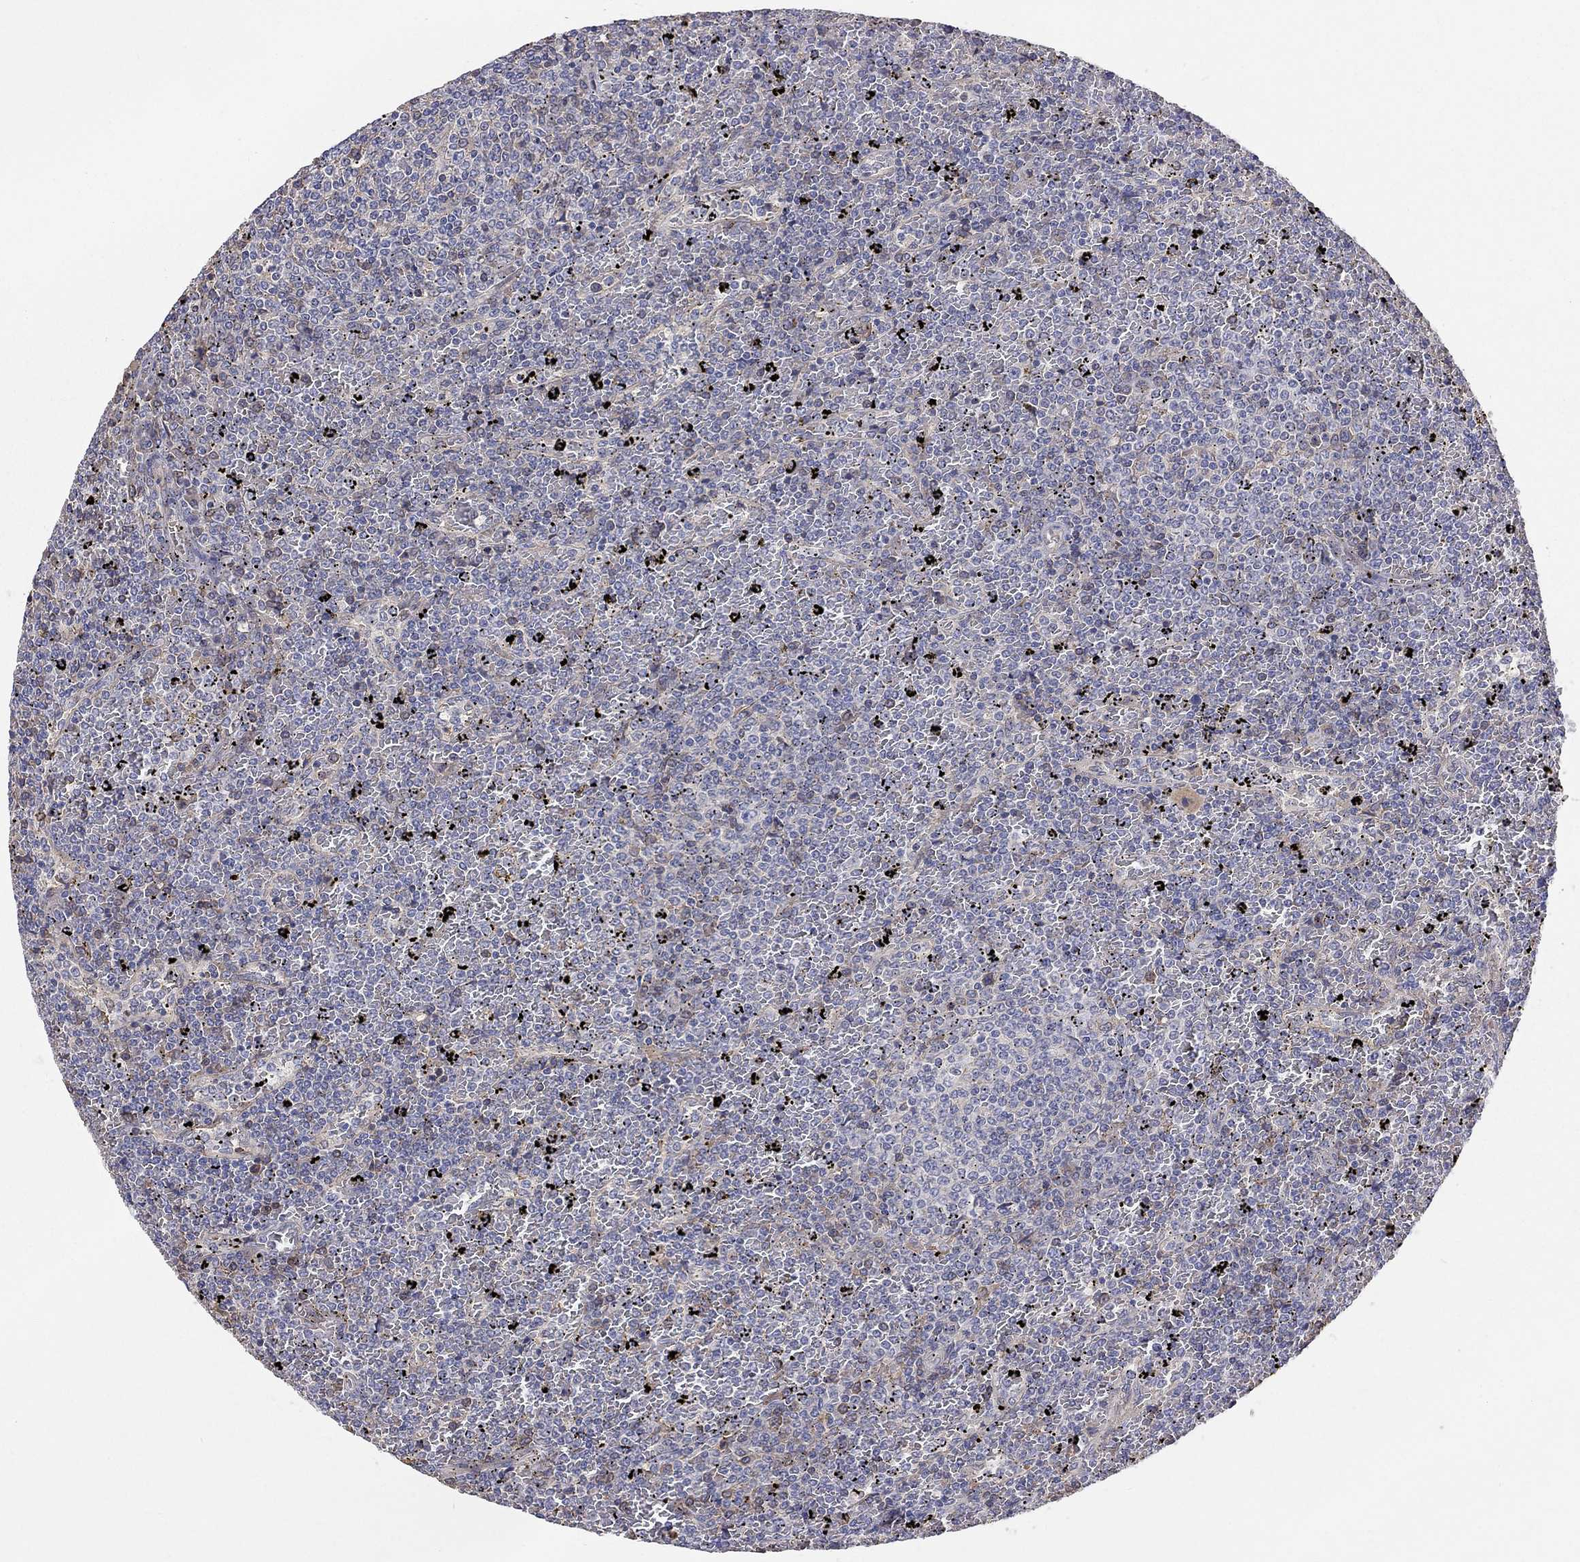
{"staining": {"intensity": "negative", "quantity": "none", "location": "none"}, "tissue": "lymphoma", "cell_type": "Tumor cells", "image_type": "cancer", "snomed": [{"axis": "morphology", "description": "Malignant lymphoma, non-Hodgkin's type, Low grade"}, {"axis": "topography", "description": "Spleen"}], "caption": "Immunohistochemistry image of malignant lymphoma, non-Hodgkin's type (low-grade) stained for a protein (brown), which displays no expression in tumor cells.", "gene": "CASTOR1", "patient": {"sex": "female", "age": 77}}